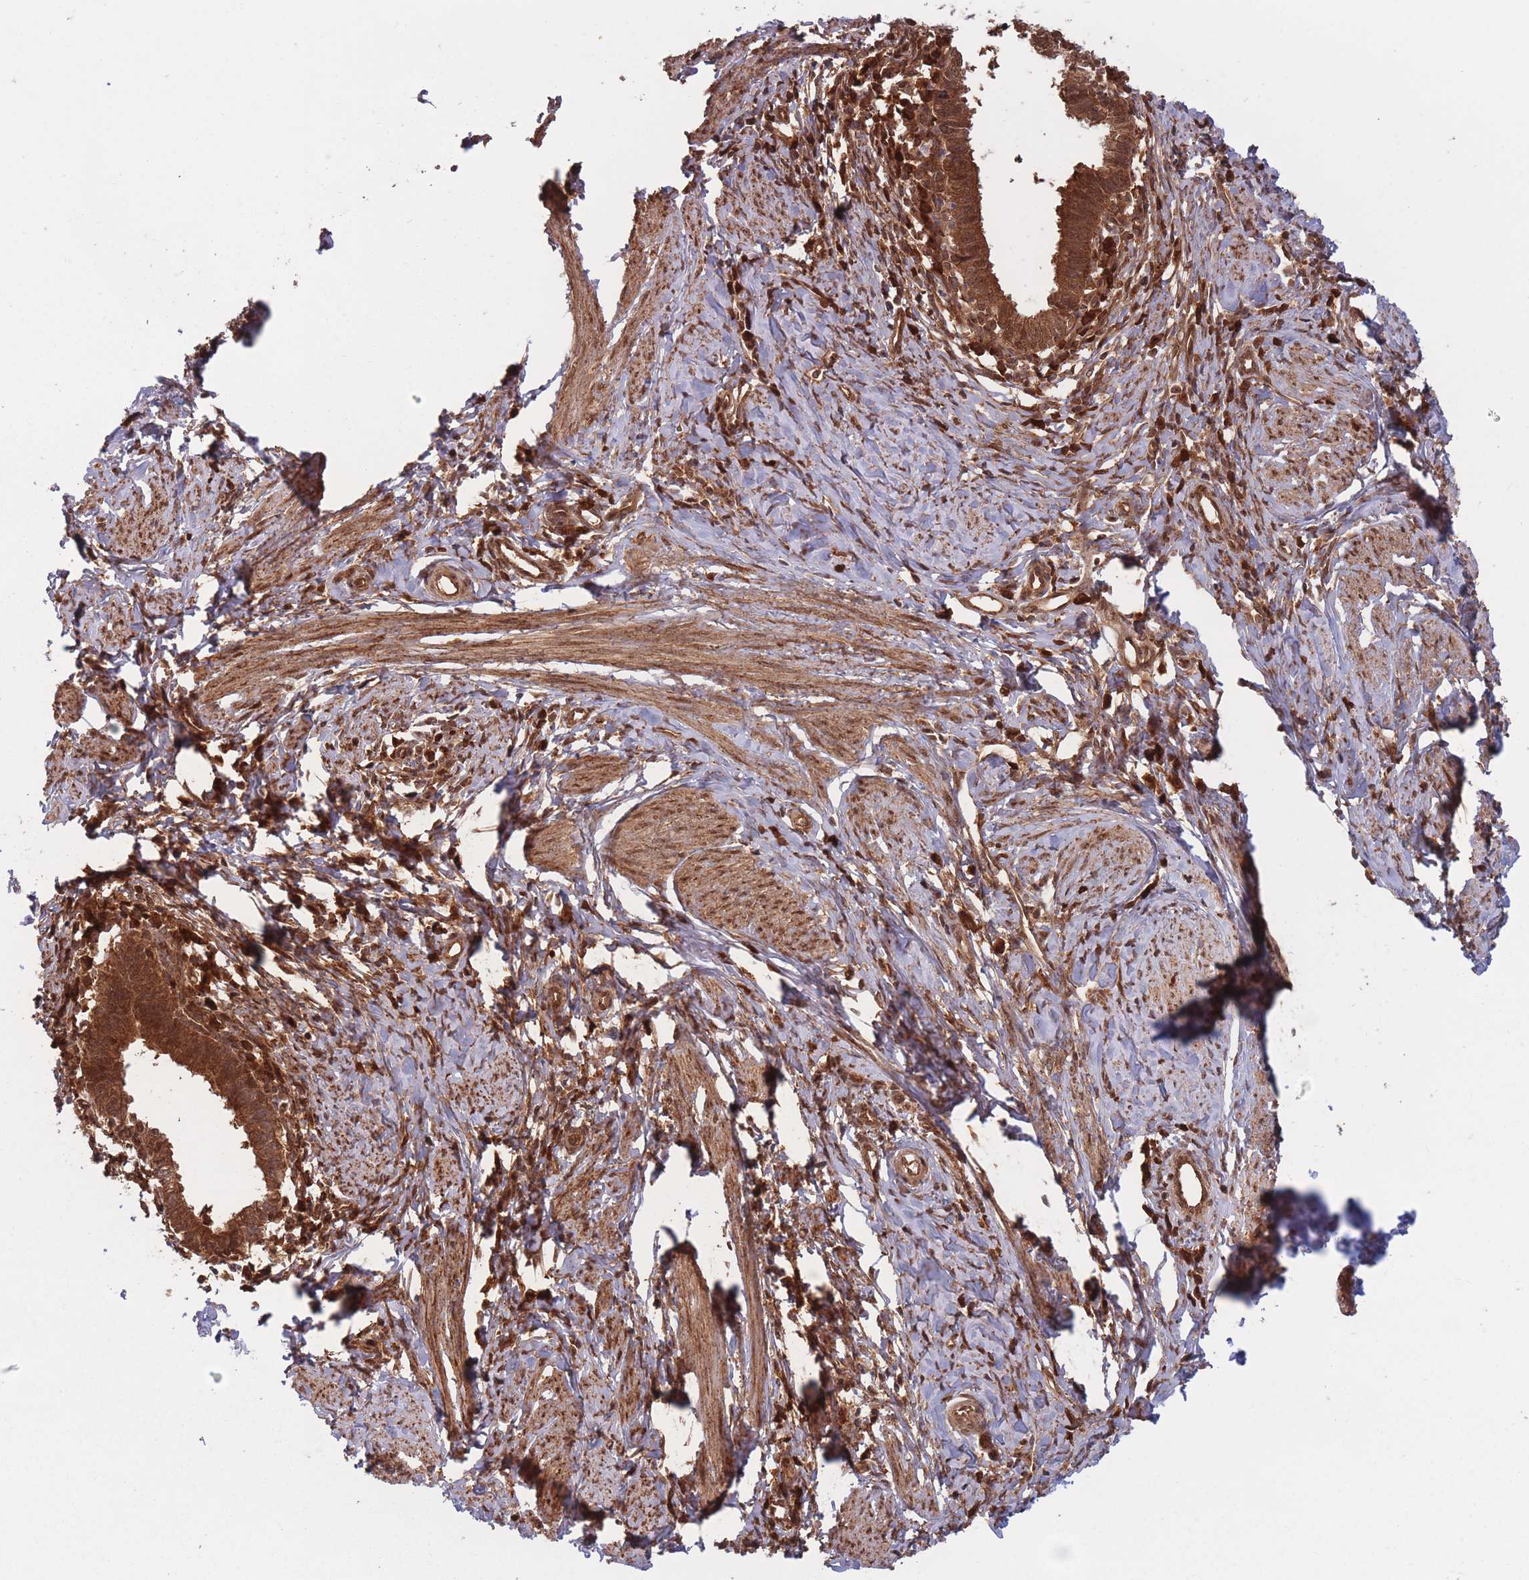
{"staining": {"intensity": "strong", "quantity": ">75%", "location": "cytoplasmic/membranous"}, "tissue": "cervical cancer", "cell_type": "Tumor cells", "image_type": "cancer", "snomed": [{"axis": "morphology", "description": "Adenocarcinoma, NOS"}, {"axis": "topography", "description": "Cervix"}], "caption": "There is high levels of strong cytoplasmic/membranous staining in tumor cells of adenocarcinoma (cervical), as demonstrated by immunohistochemical staining (brown color).", "gene": "PODXL2", "patient": {"sex": "female", "age": 36}}